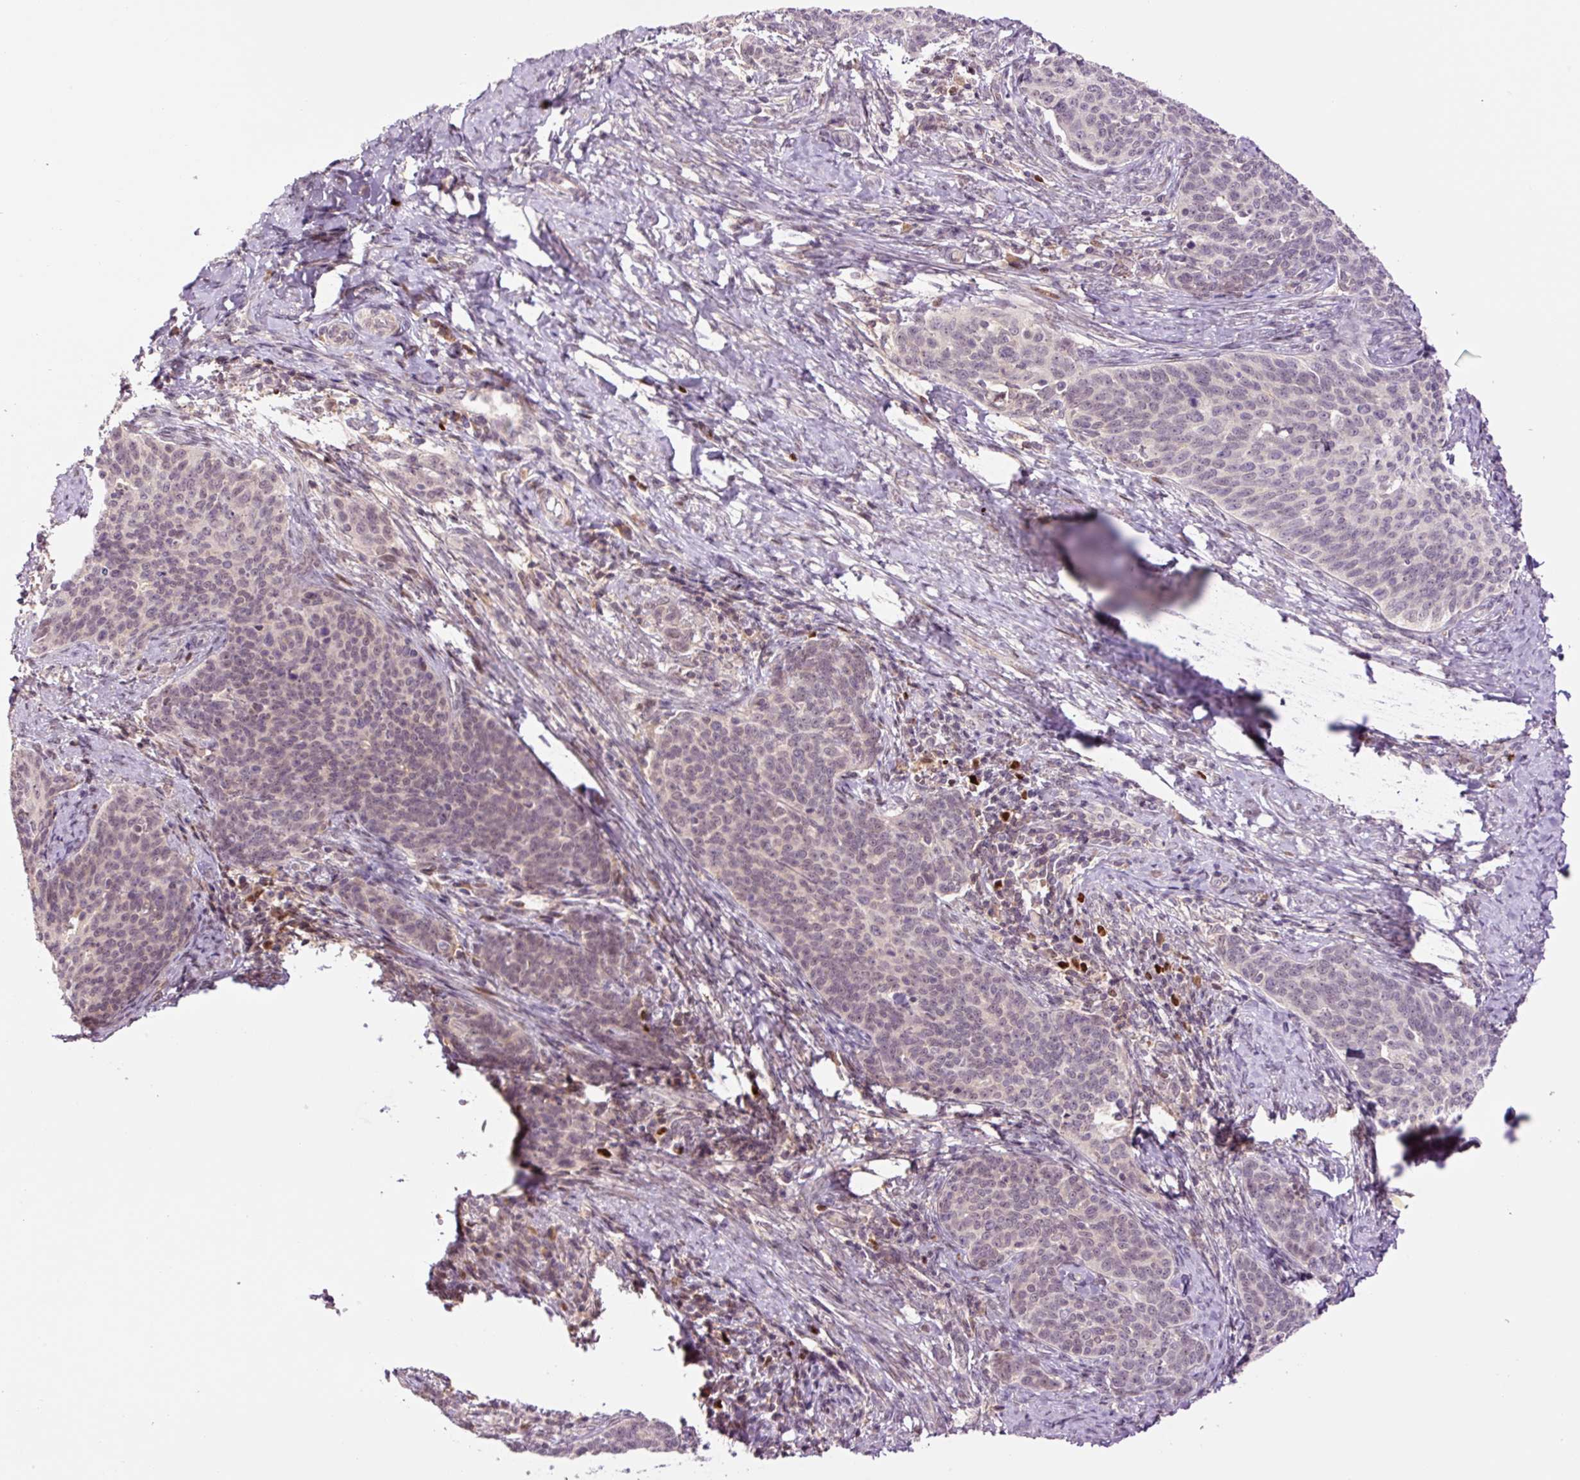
{"staining": {"intensity": "negative", "quantity": "none", "location": "none"}, "tissue": "cervical cancer", "cell_type": "Tumor cells", "image_type": "cancer", "snomed": [{"axis": "morphology", "description": "Squamous cell carcinoma, NOS"}, {"axis": "topography", "description": "Cervix"}], "caption": "Micrograph shows no significant protein expression in tumor cells of cervical squamous cell carcinoma.", "gene": "DPPA4", "patient": {"sex": "female", "age": 39}}